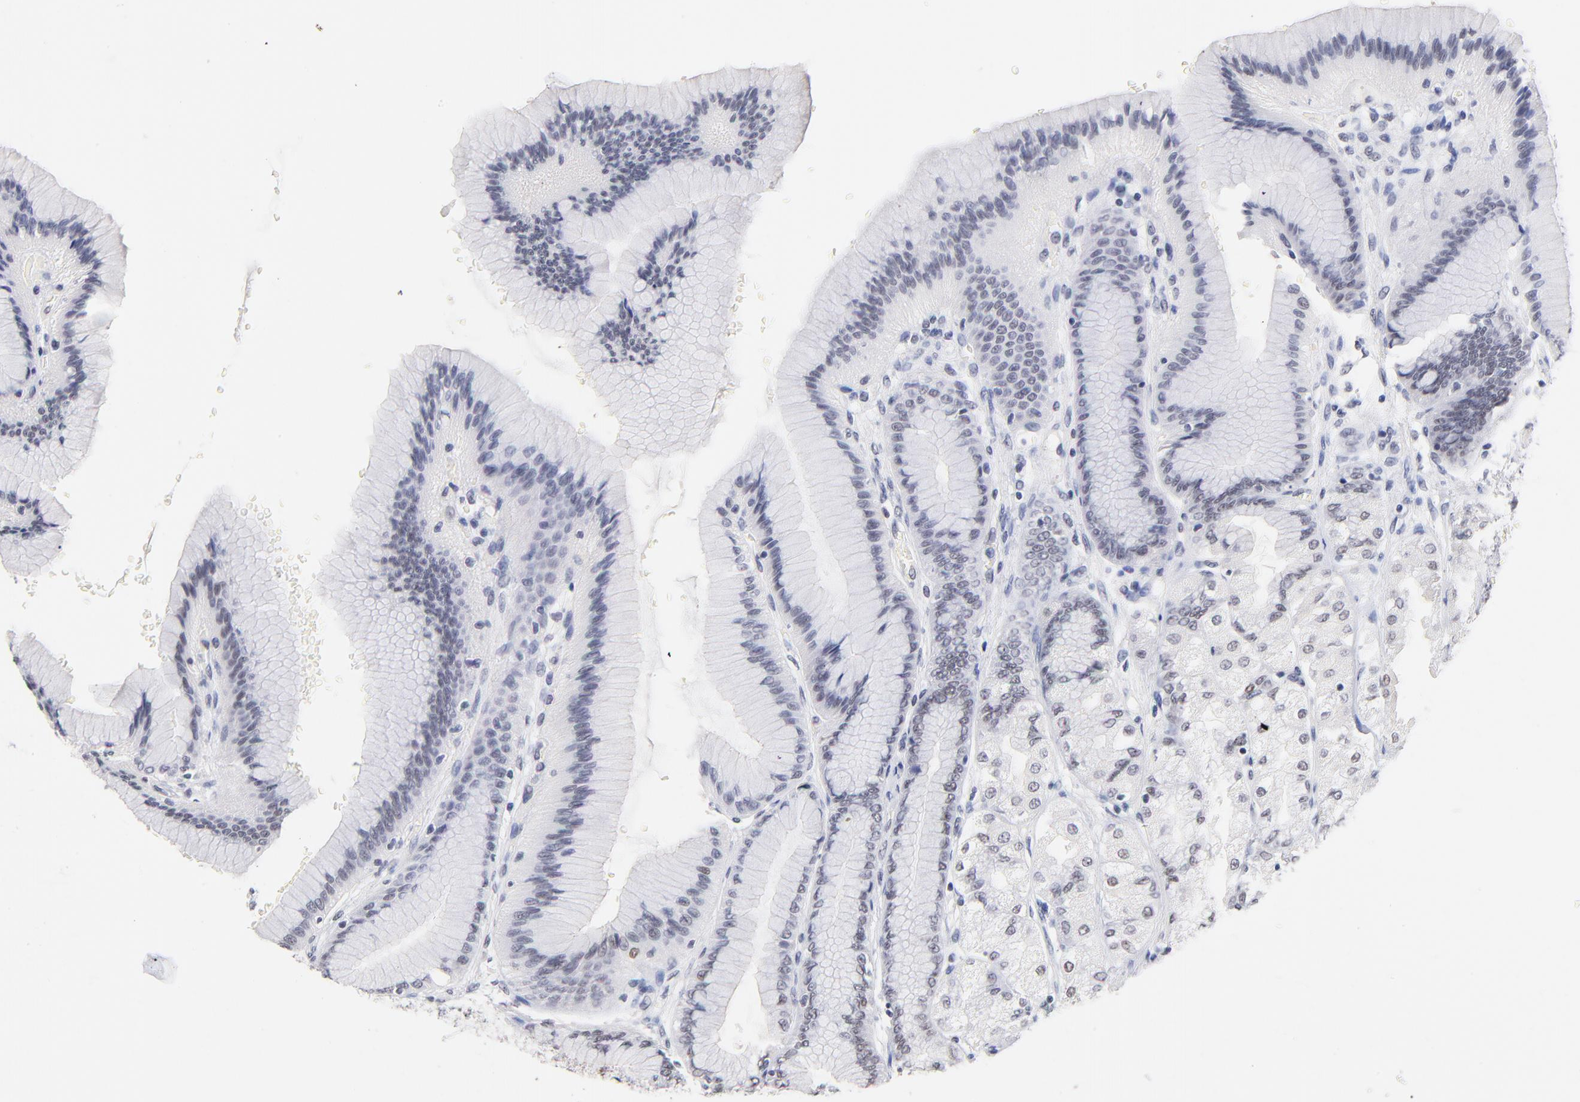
{"staining": {"intensity": "weak", "quantity": "<25%", "location": "nuclear"}, "tissue": "stomach", "cell_type": "Glandular cells", "image_type": "normal", "snomed": [{"axis": "morphology", "description": "Normal tissue, NOS"}, {"axis": "morphology", "description": "Adenocarcinoma, NOS"}, {"axis": "topography", "description": "Stomach"}, {"axis": "topography", "description": "Stomach, lower"}], "caption": "This is an immunohistochemistry (IHC) photomicrograph of unremarkable human stomach. There is no positivity in glandular cells.", "gene": "ZNF74", "patient": {"sex": "female", "age": 65}}